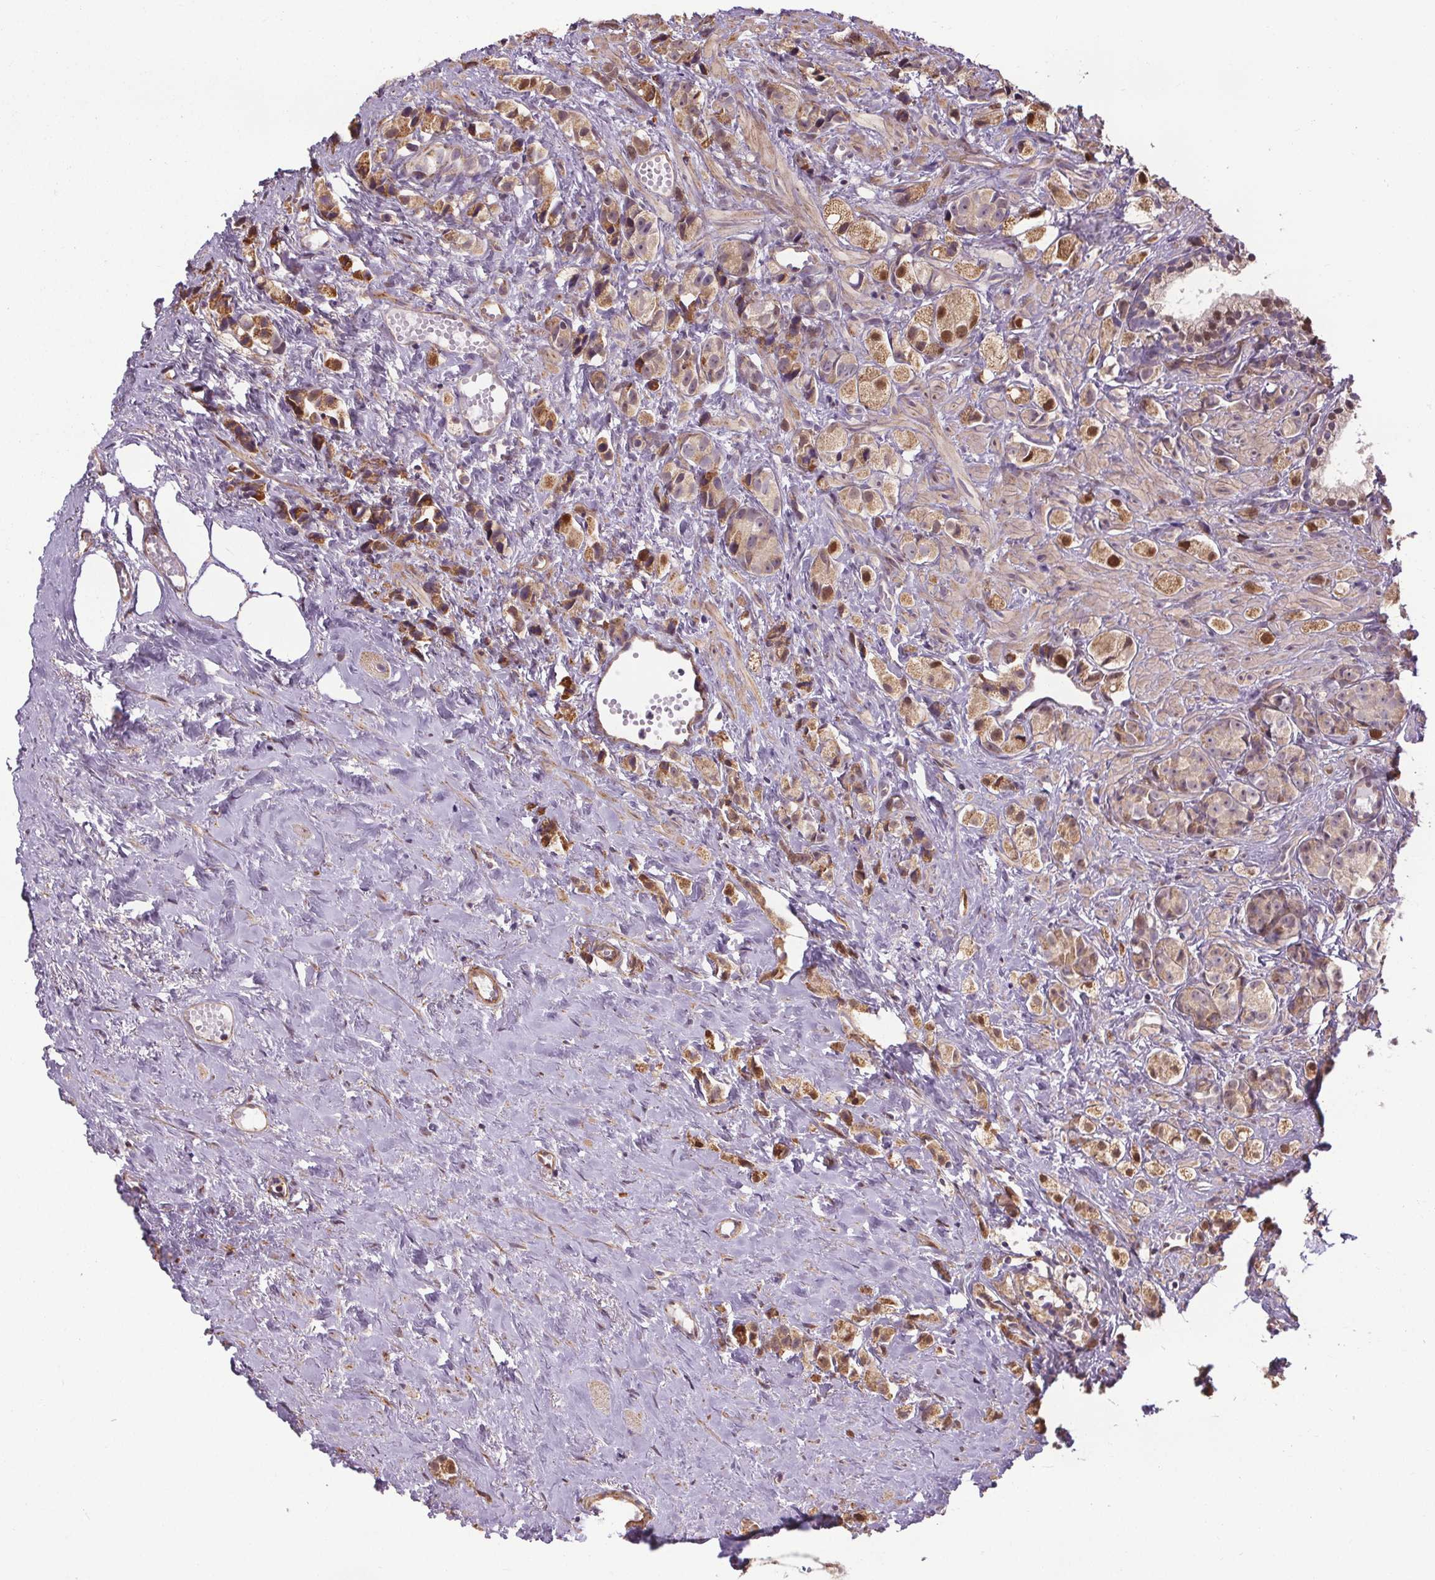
{"staining": {"intensity": "moderate", "quantity": ">75%", "location": "cytoplasmic/membranous,nuclear"}, "tissue": "prostate cancer", "cell_type": "Tumor cells", "image_type": "cancer", "snomed": [{"axis": "morphology", "description": "Adenocarcinoma, High grade"}, {"axis": "topography", "description": "Prostate"}], "caption": "Immunohistochemistry (IHC) (DAB (3,3'-diaminobenzidine)) staining of prostate cancer (adenocarcinoma (high-grade)) demonstrates moderate cytoplasmic/membranous and nuclear protein expression in approximately >75% of tumor cells.", "gene": "ZNF548", "patient": {"sex": "male", "age": 81}}